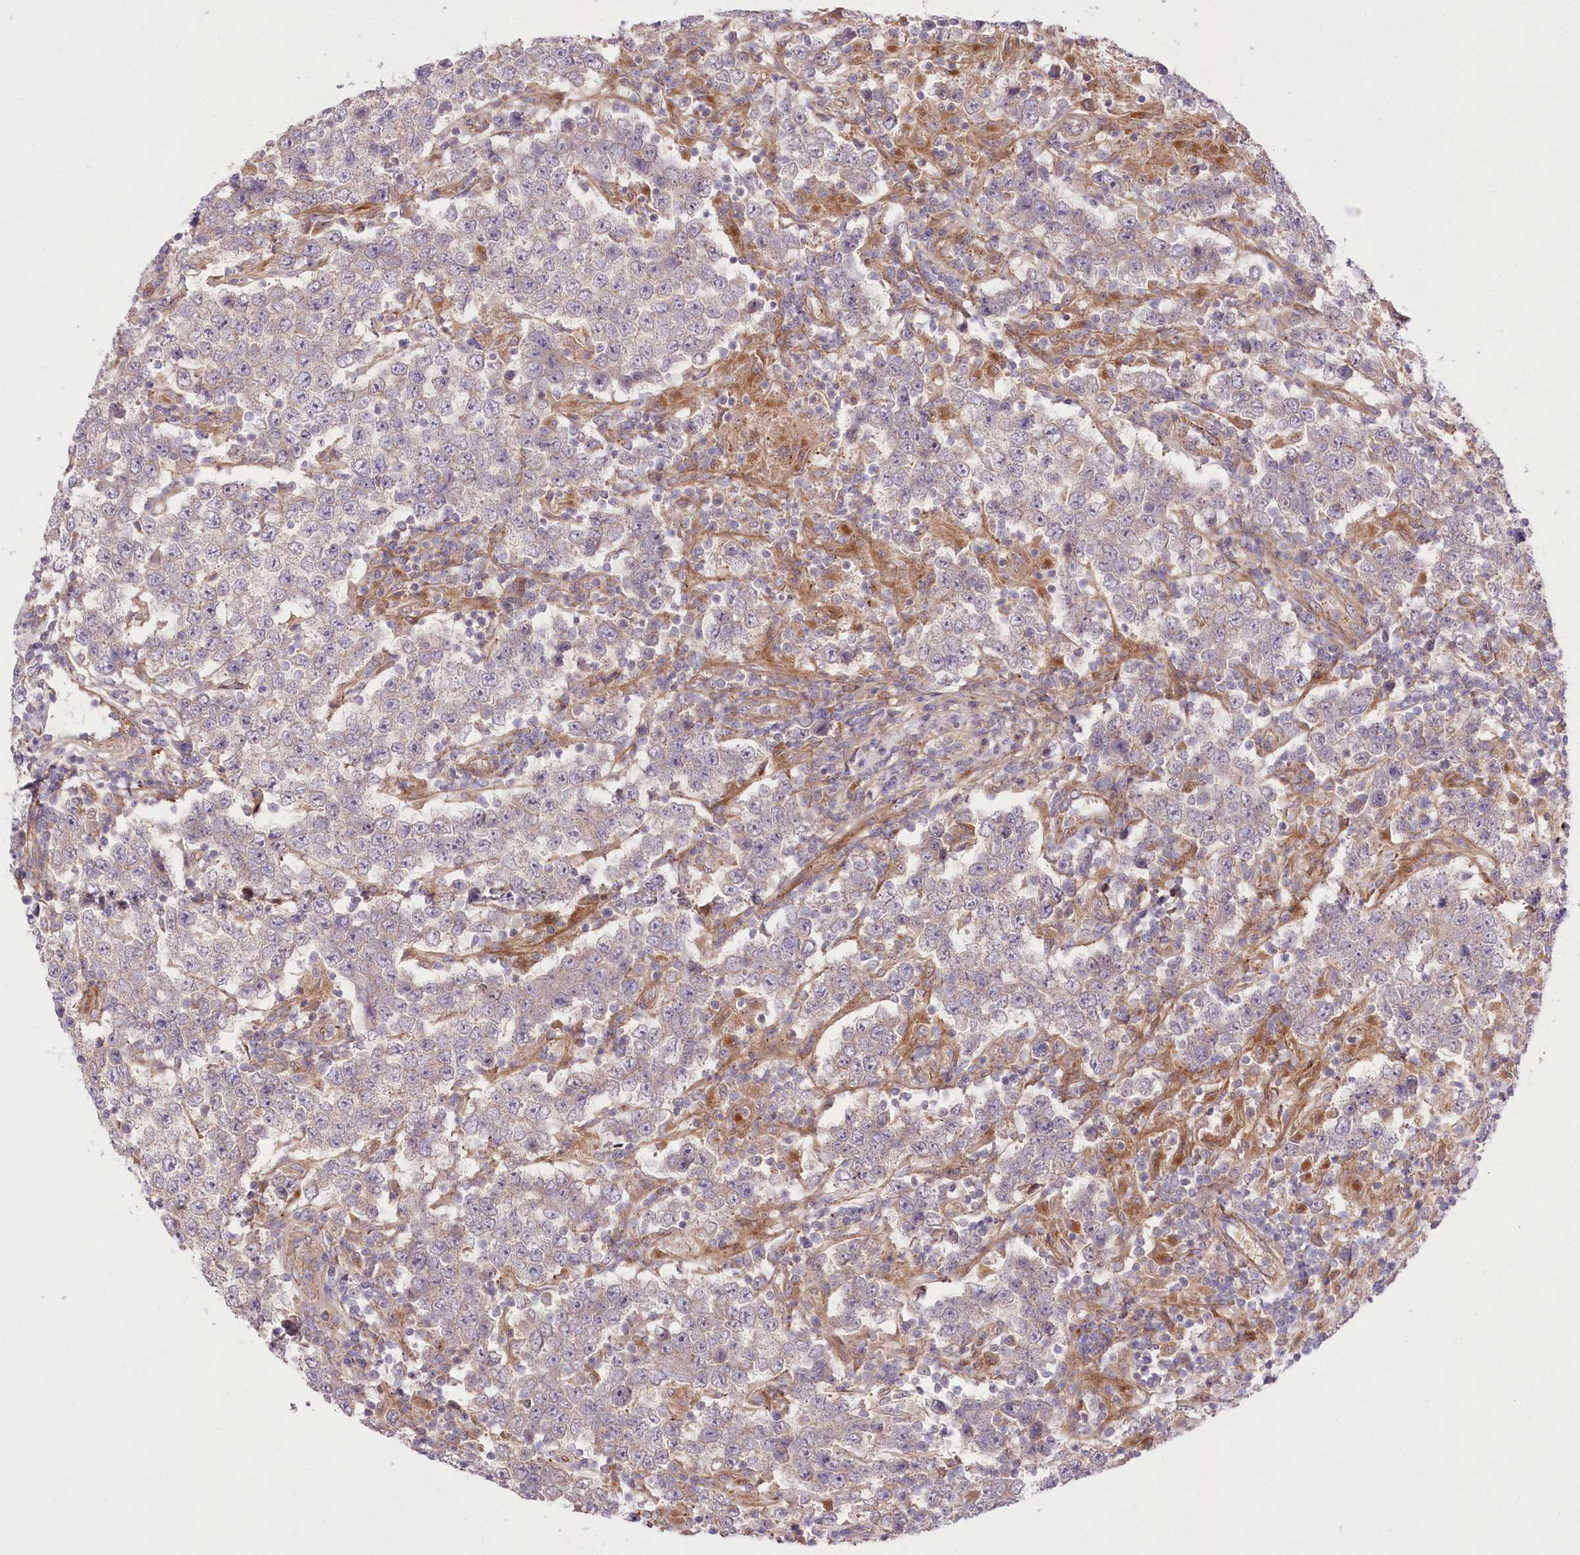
{"staining": {"intensity": "negative", "quantity": "none", "location": "none"}, "tissue": "testis cancer", "cell_type": "Tumor cells", "image_type": "cancer", "snomed": [{"axis": "morphology", "description": "Normal tissue, NOS"}, {"axis": "morphology", "description": "Urothelial carcinoma, High grade"}, {"axis": "morphology", "description": "Seminoma, NOS"}, {"axis": "morphology", "description": "Carcinoma, Embryonal, NOS"}, {"axis": "topography", "description": "Urinary bladder"}, {"axis": "topography", "description": "Testis"}], "caption": "This histopathology image is of testis cancer (embryonal carcinoma) stained with immunohistochemistry to label a protein in brown with the nuclei are counter-stained blue. There is no expression in tumor cells.", "gene": "TRUB1", "patient": {"sex": "male", "age": 41}}